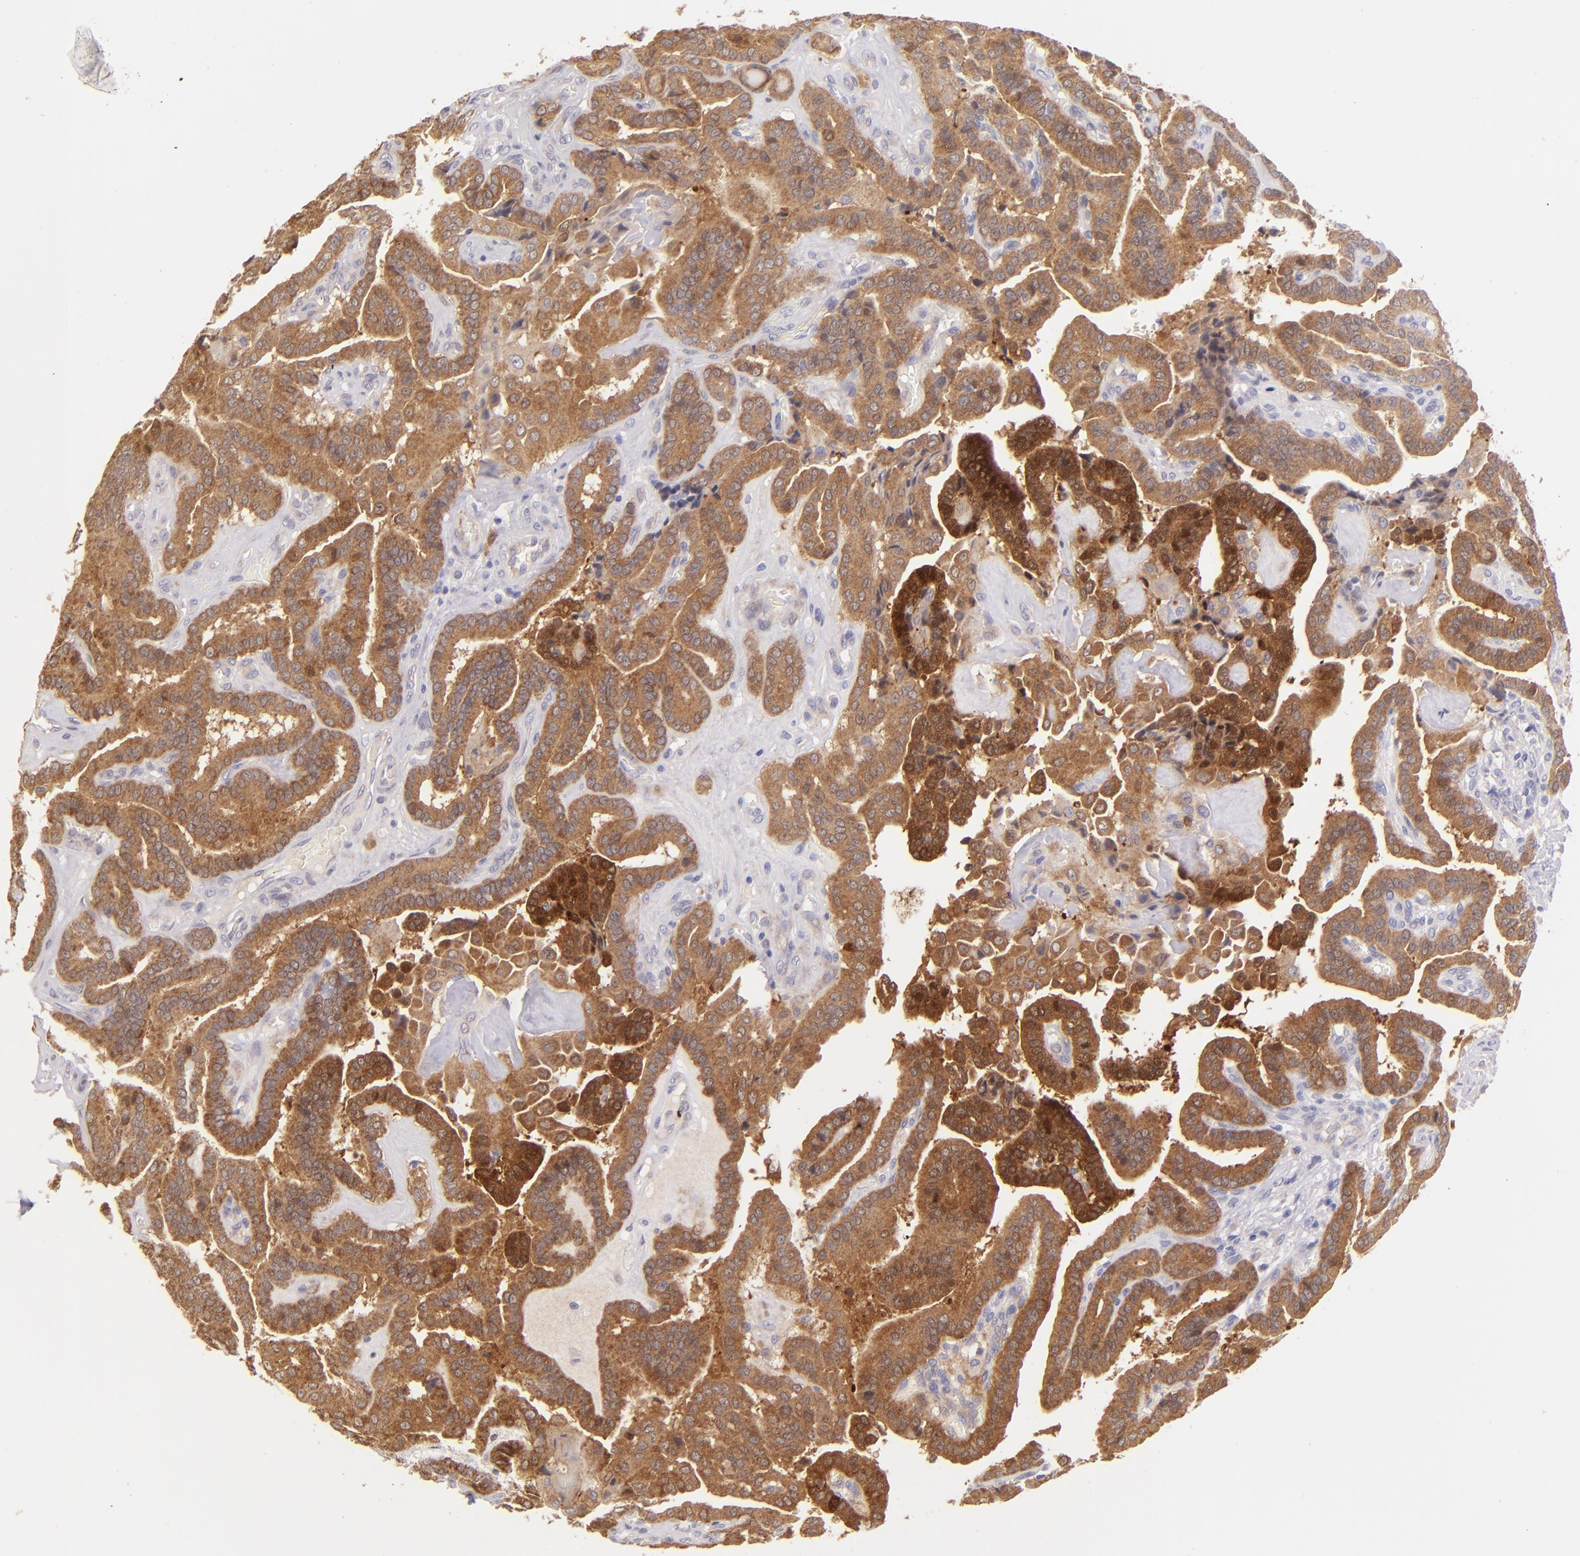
{"staining": {"intensity": "moderate", "quantity": ">75%", "location": "cytoplasmic/membranous"}, "tissue": "thyroid cancer", "cell_type": "Tumor cells", "image_type": "cancer", "snomed": [{"axis": "morphology", "description": "Papillary adenocarcinoma, NOS"}, {"axis": "topography", "description": "Thyroid gland"}], "caption": "DAB immunohistochemical staining of thyroid cancer (papillary adenocarcinoma) exhibits moderate cytoplasmic/membranous protein positivity in approximately >75% of tumor cells.", "gene": "SH2D4A", "patient": {"sex": "male", "age": 87}}